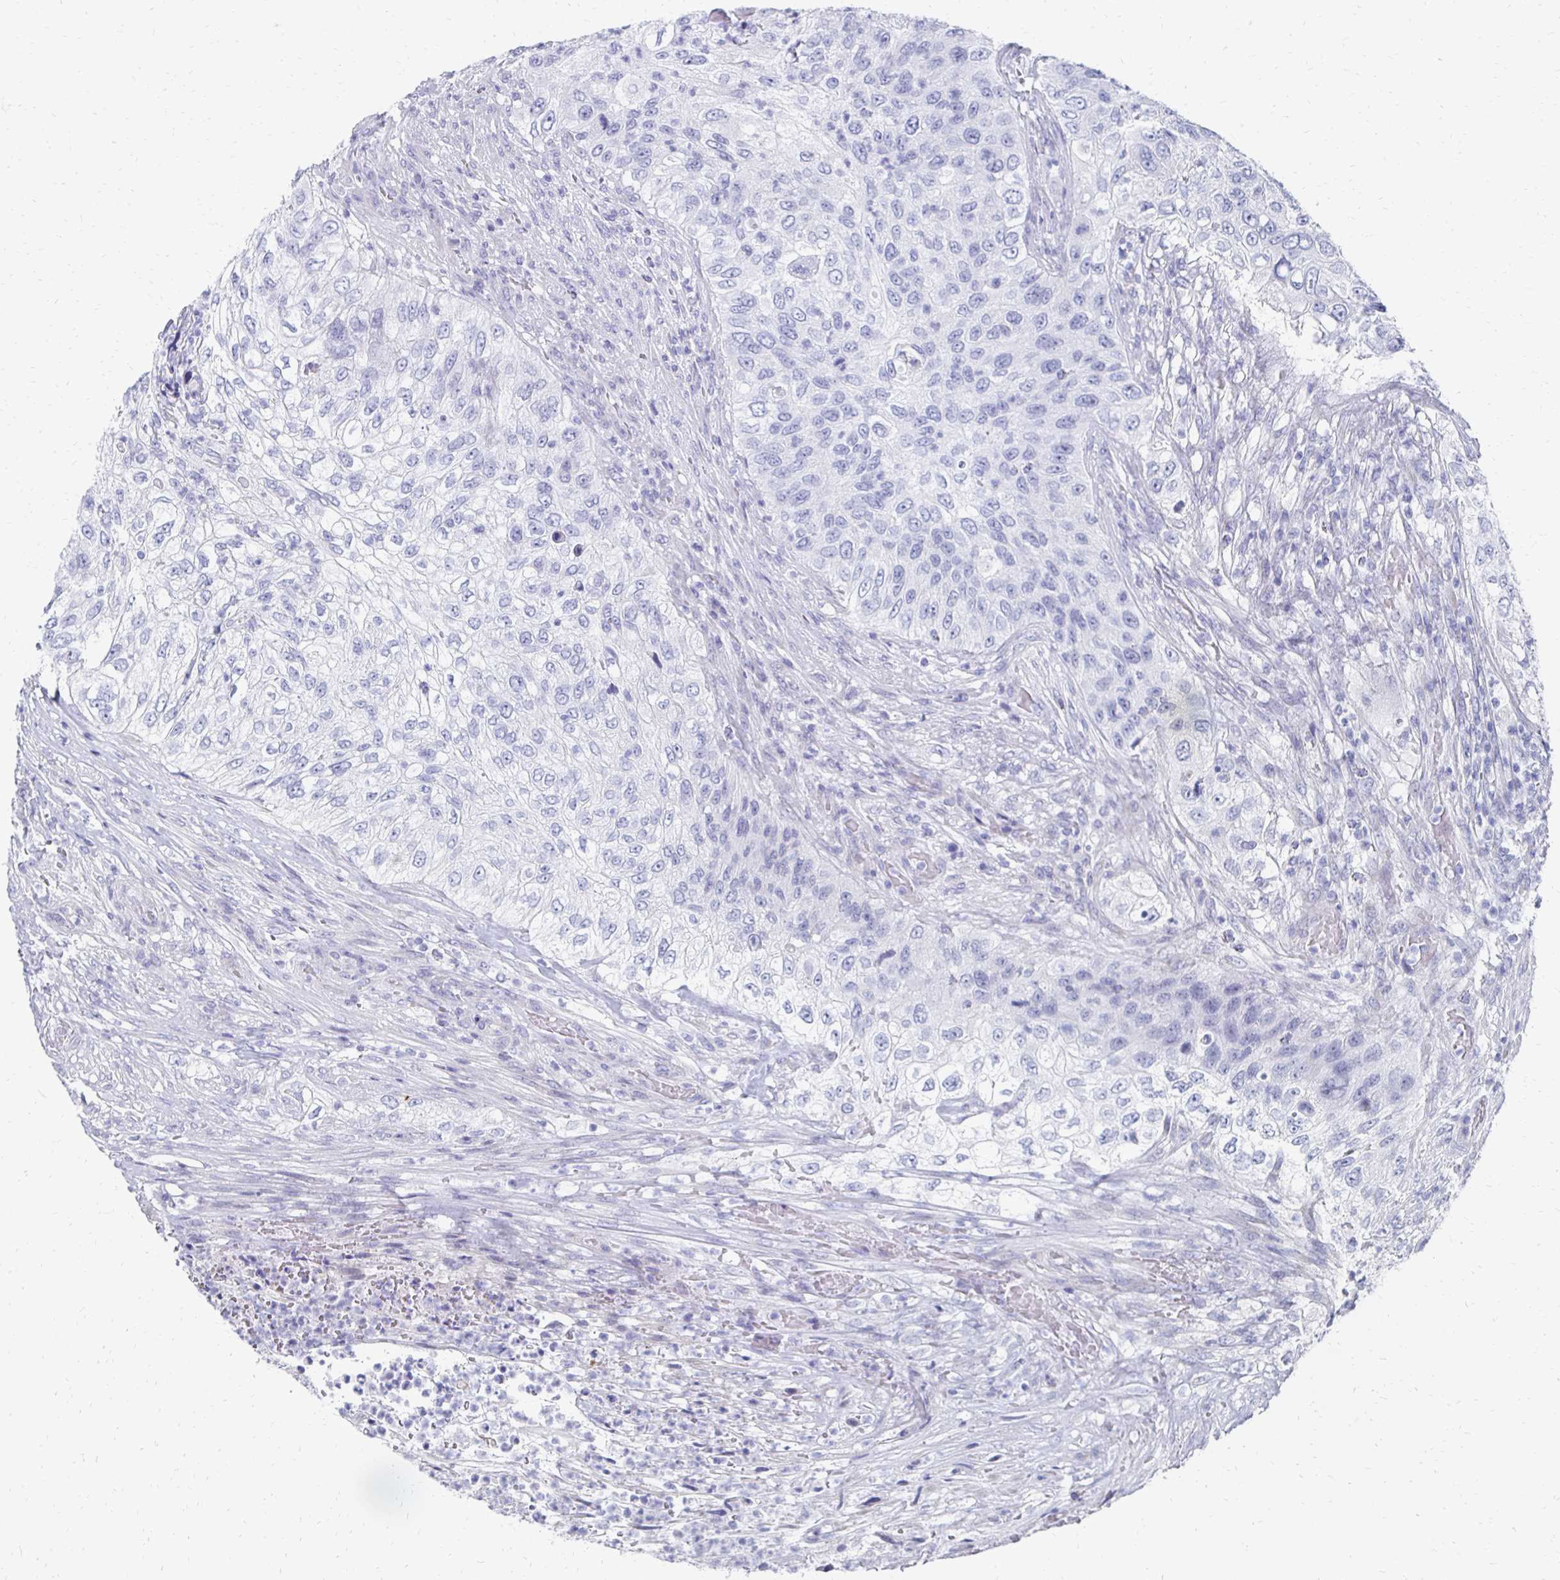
{"staining": {"intensity": "negative", "quantity": "none", "location": "none"}, "tissue": "urothelial cancer", "cell_type": "Tumor cells", "image_type": "cancer", "snomed": [{"axis": "morphology", "description": "Urothelial carcinoma, High grade"}, {"axis": "topography", "description": "Urinary bladder"}], "caption": "Tumor cells show no significant protein staining in urothelial cancer.", "gene": "SYCP3", "patient": {"sex": "female", "age": 60}}